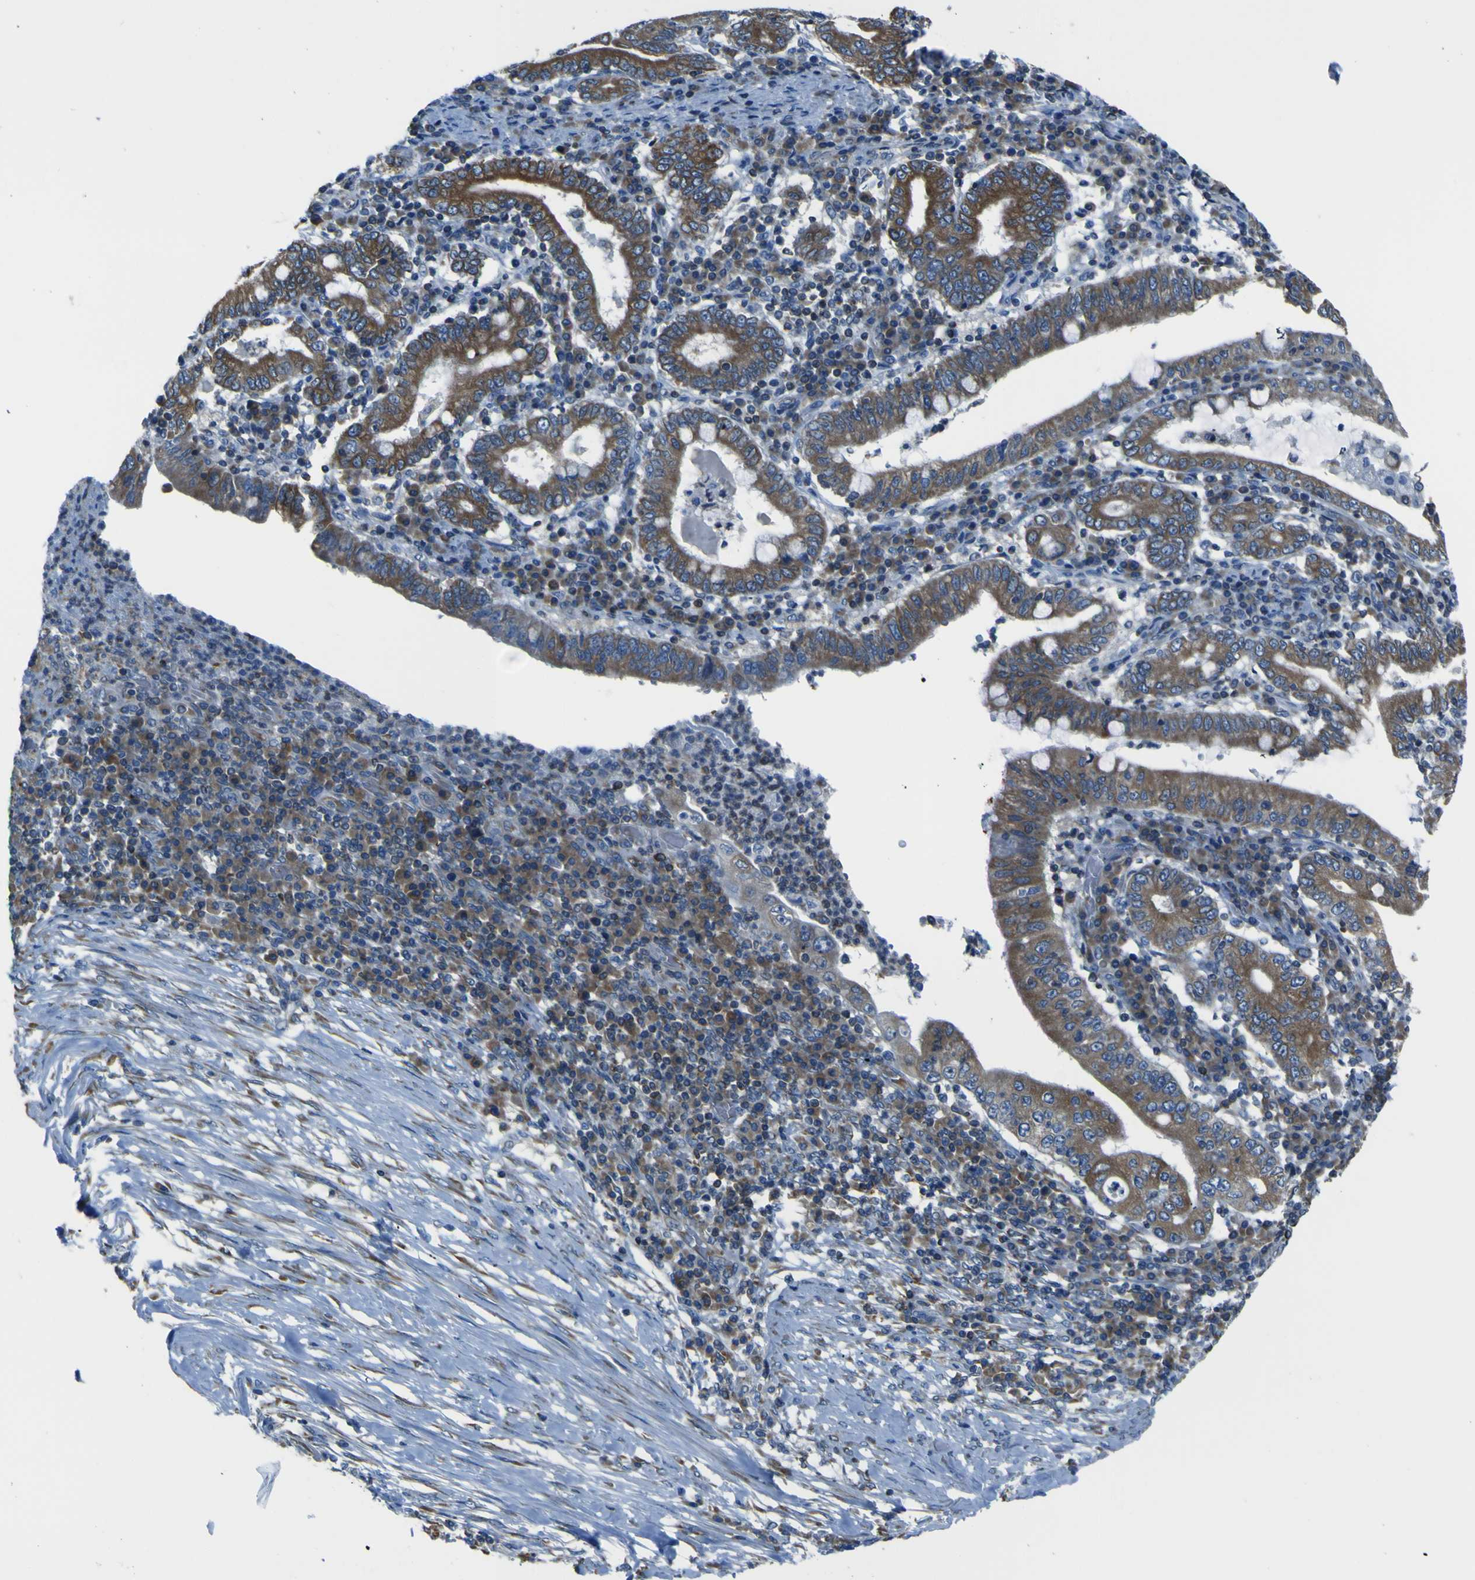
{"staining": {"intensity": "strong", "quantity": ">75%", "location": "cytoplasmic/membranous"}, "tissue": "stomach cancer", "cell_type": "Tumor cells", "image_type": "cancer", "snomed": [{"axis": "morphology", "description": "Normal tissue, NOS"}, {"axis": "morphology", "description": "Adenocarcinoma, NOS"}, {"axis": "topography", "description": "Esophagus"}, {"axis": "topography", "description": "Stomach, upper"}, {"axis": "topography", "description": "Peripheral nerve tissue"}], "caption": "A brown stain shows strong cytoplasmic/membranous positivity of a protein in stomach cancer tumor cells. The staining was performed using DAB (3,3'-diaminobenzidine), with brown indicating positive protein expression. Nuclei are stained blue with hematoxylin.", "gene": "STIM1", "patient": {"sex": "male", "age": 62}}